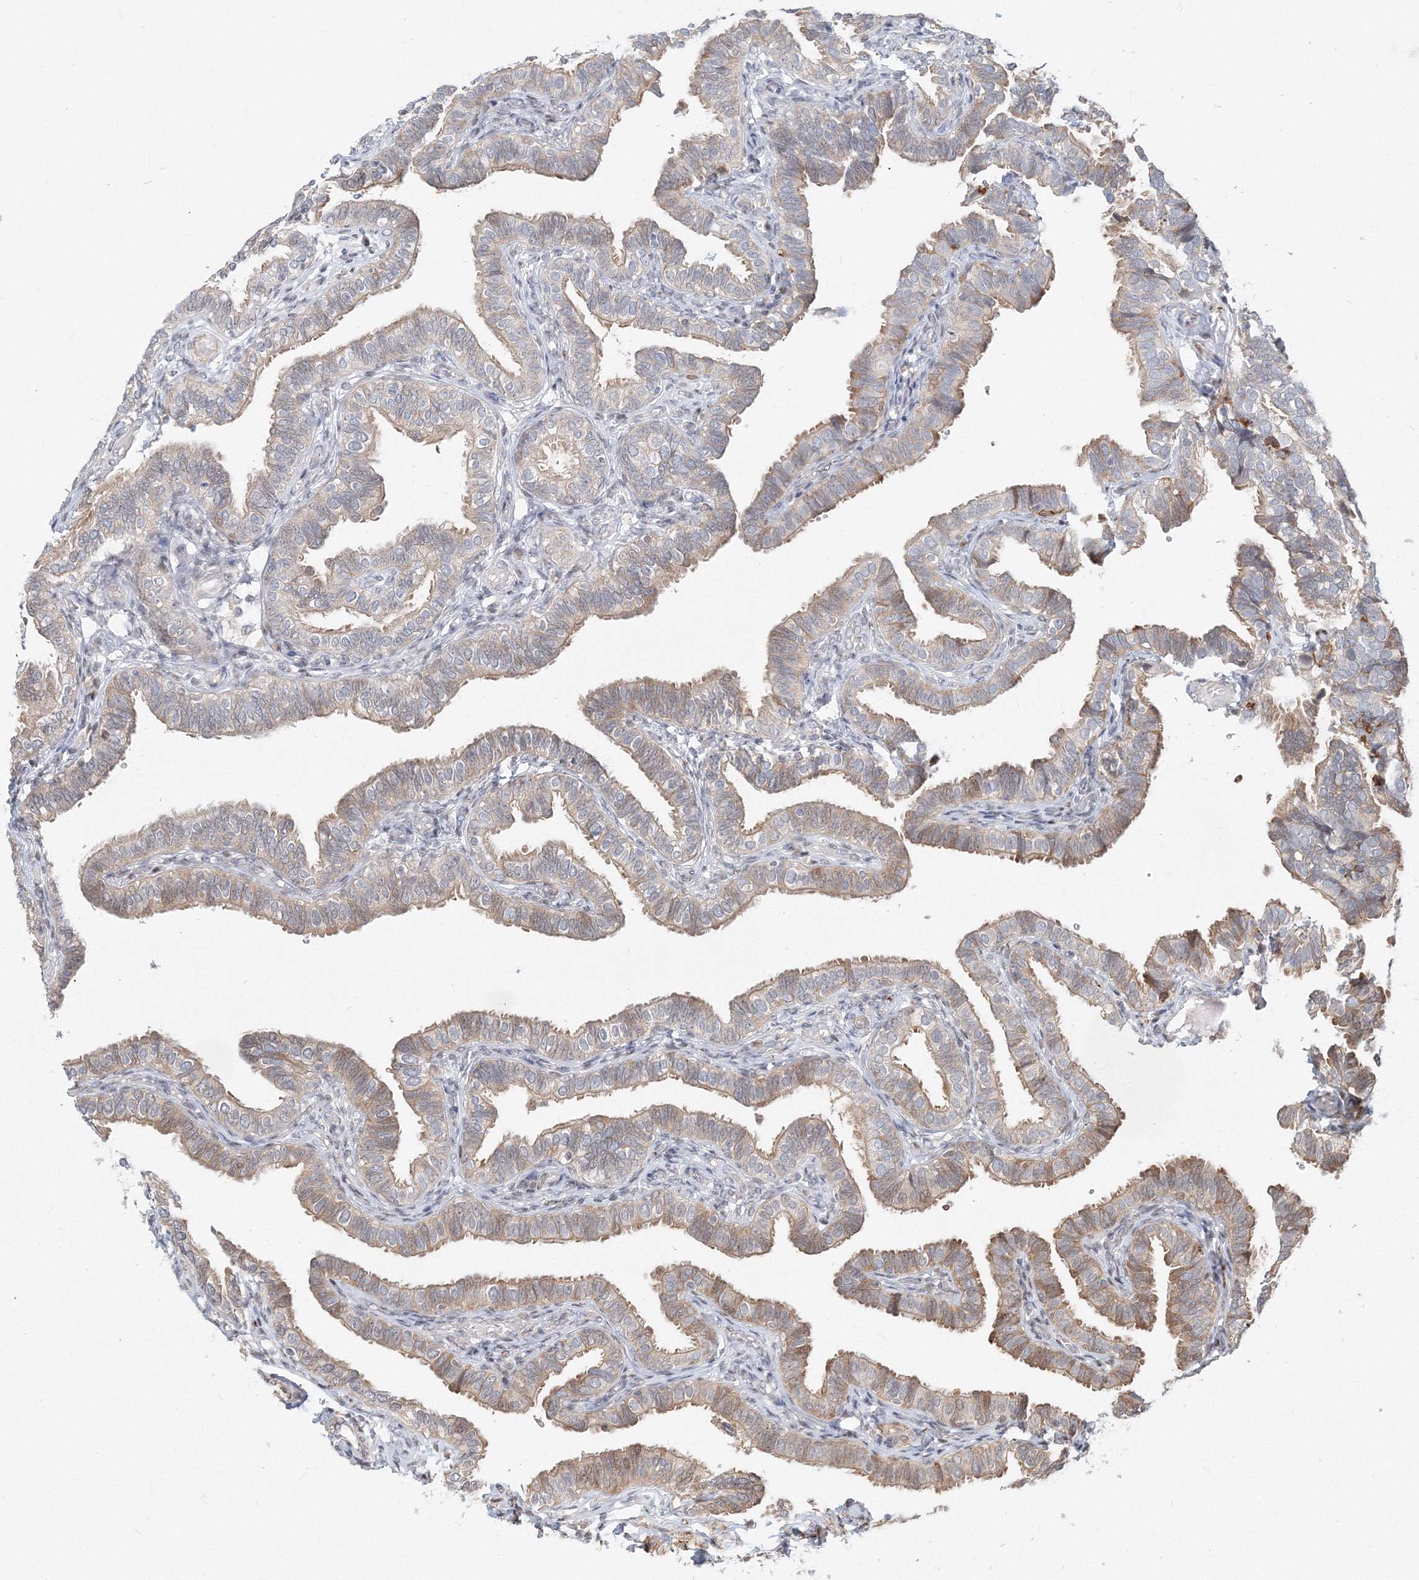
{"staining": {"intensity": "moderate", "quantity": "25%-75%", "location": "cytoplasmic/membranous,nuclear"}, "tissue": "fallopian tube", "cell_type": "Glandular cells", "image_type": "normal", "snomed": [{"axis": "morphology", "description": "Normal tissue, NOS"}, {"axis": "topography", "description": "Fallopian tube"}], "caption": "Immunohistochemistry (IHC) of unremarkable fallopian tube displays medium levels of moderate cytoplasmic/membranous,nuclear expression in about 25%-75% of glandular cells.", "gene": "ARHGAP21", "patient": {"sex": "female", "age": 39}}